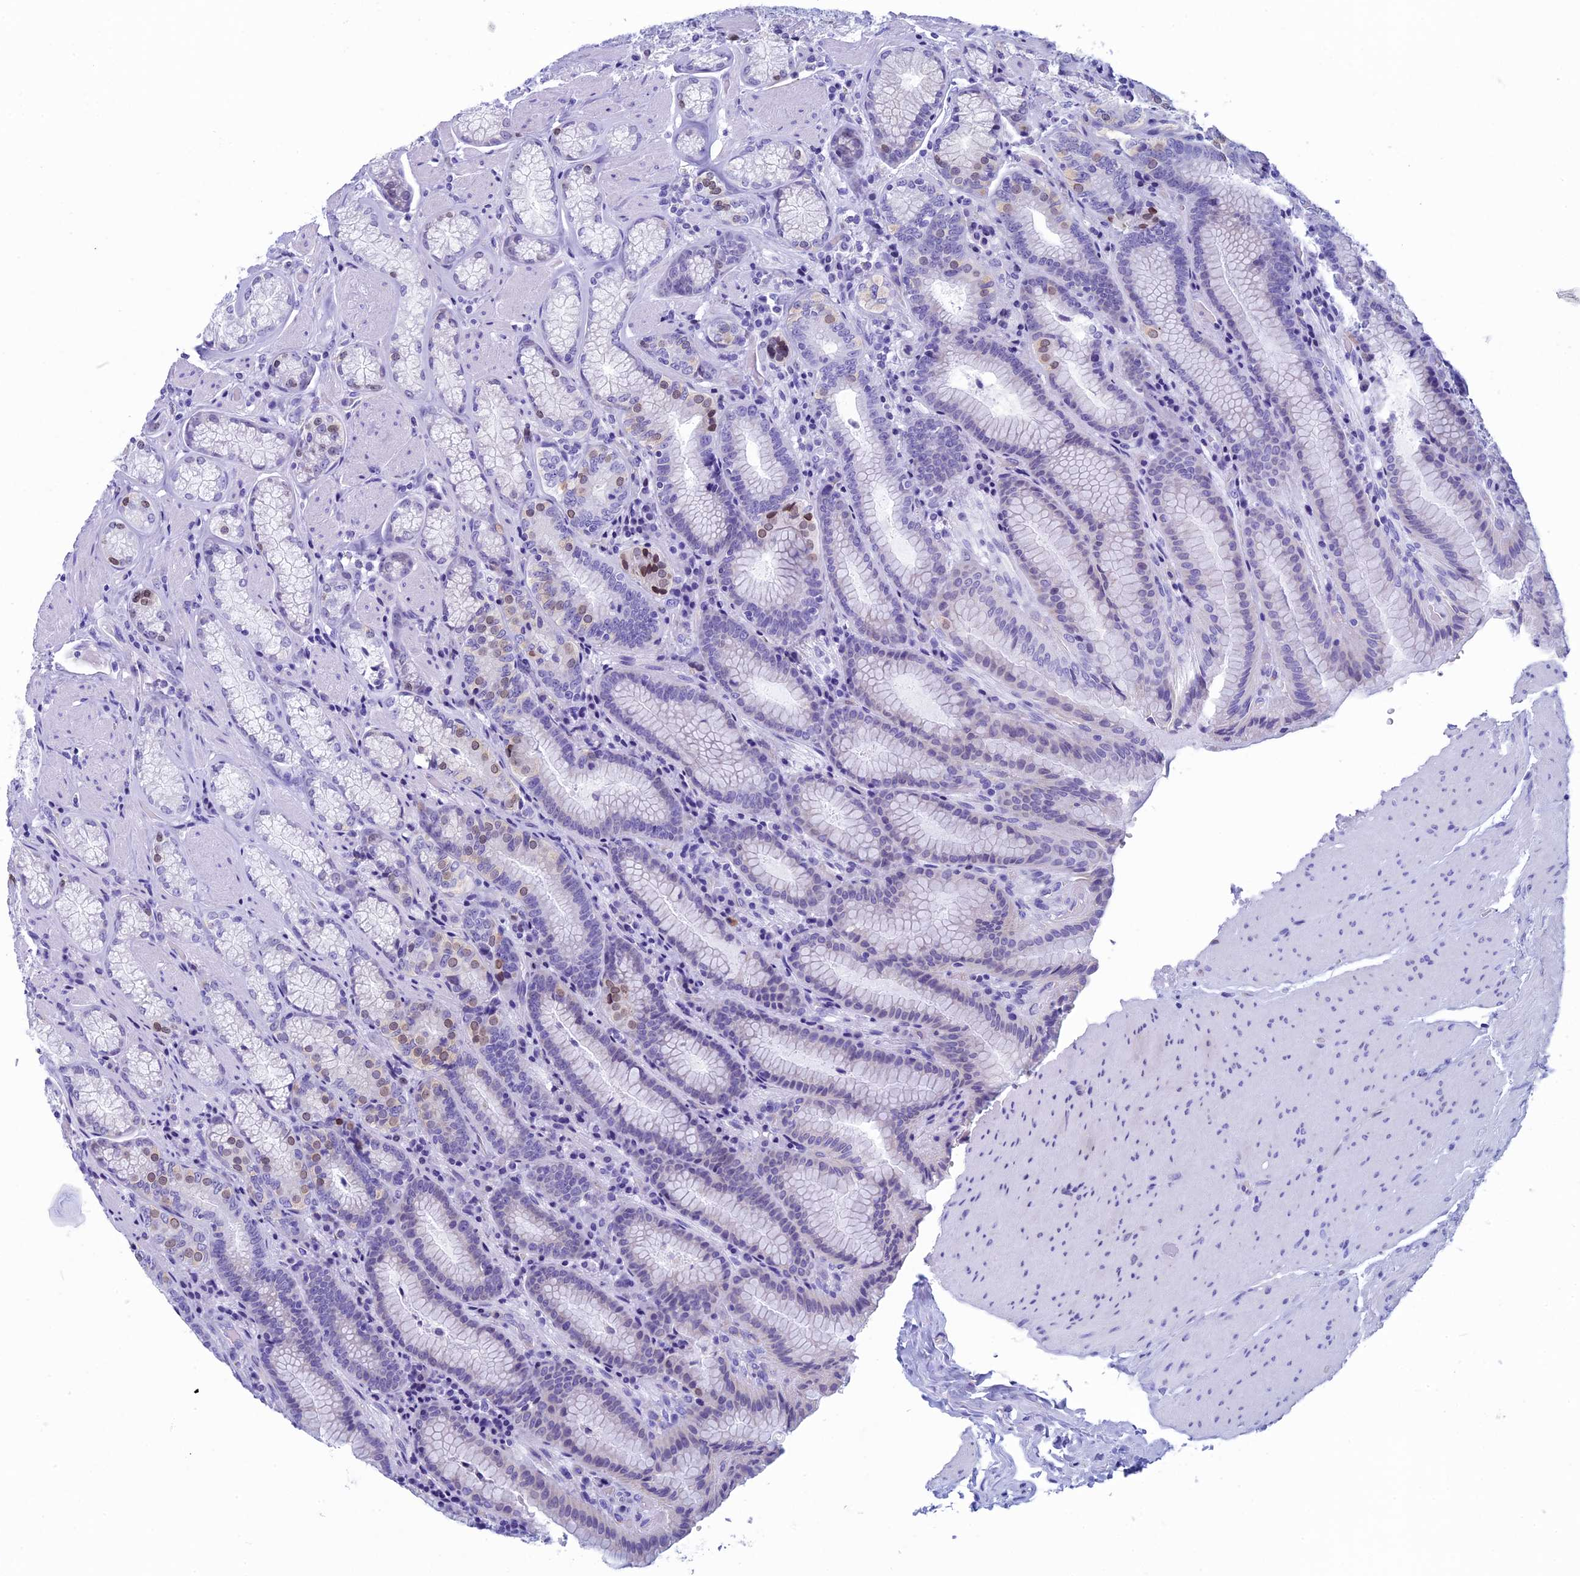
{"staining": {"intensity": "weak", "quantity": "<25%", "location": "nuclear"}, "tissue": "stomach", "cell_type": "Glandular cells", "image_type": "normal", "snomed": [{"axis": "morphology", "description": "Normal tissue, NOS"}, {"axis": "topography", "description": "Stomach, upper"}, {"axis": "topography", "description": "Stomach, lower"}], "caption": "This is an IHC image of unremarkable human stomach. There is no positivity in glandular cells.", "gene": "FAM169A", "patient": {"sex": "female", "age": 76}}